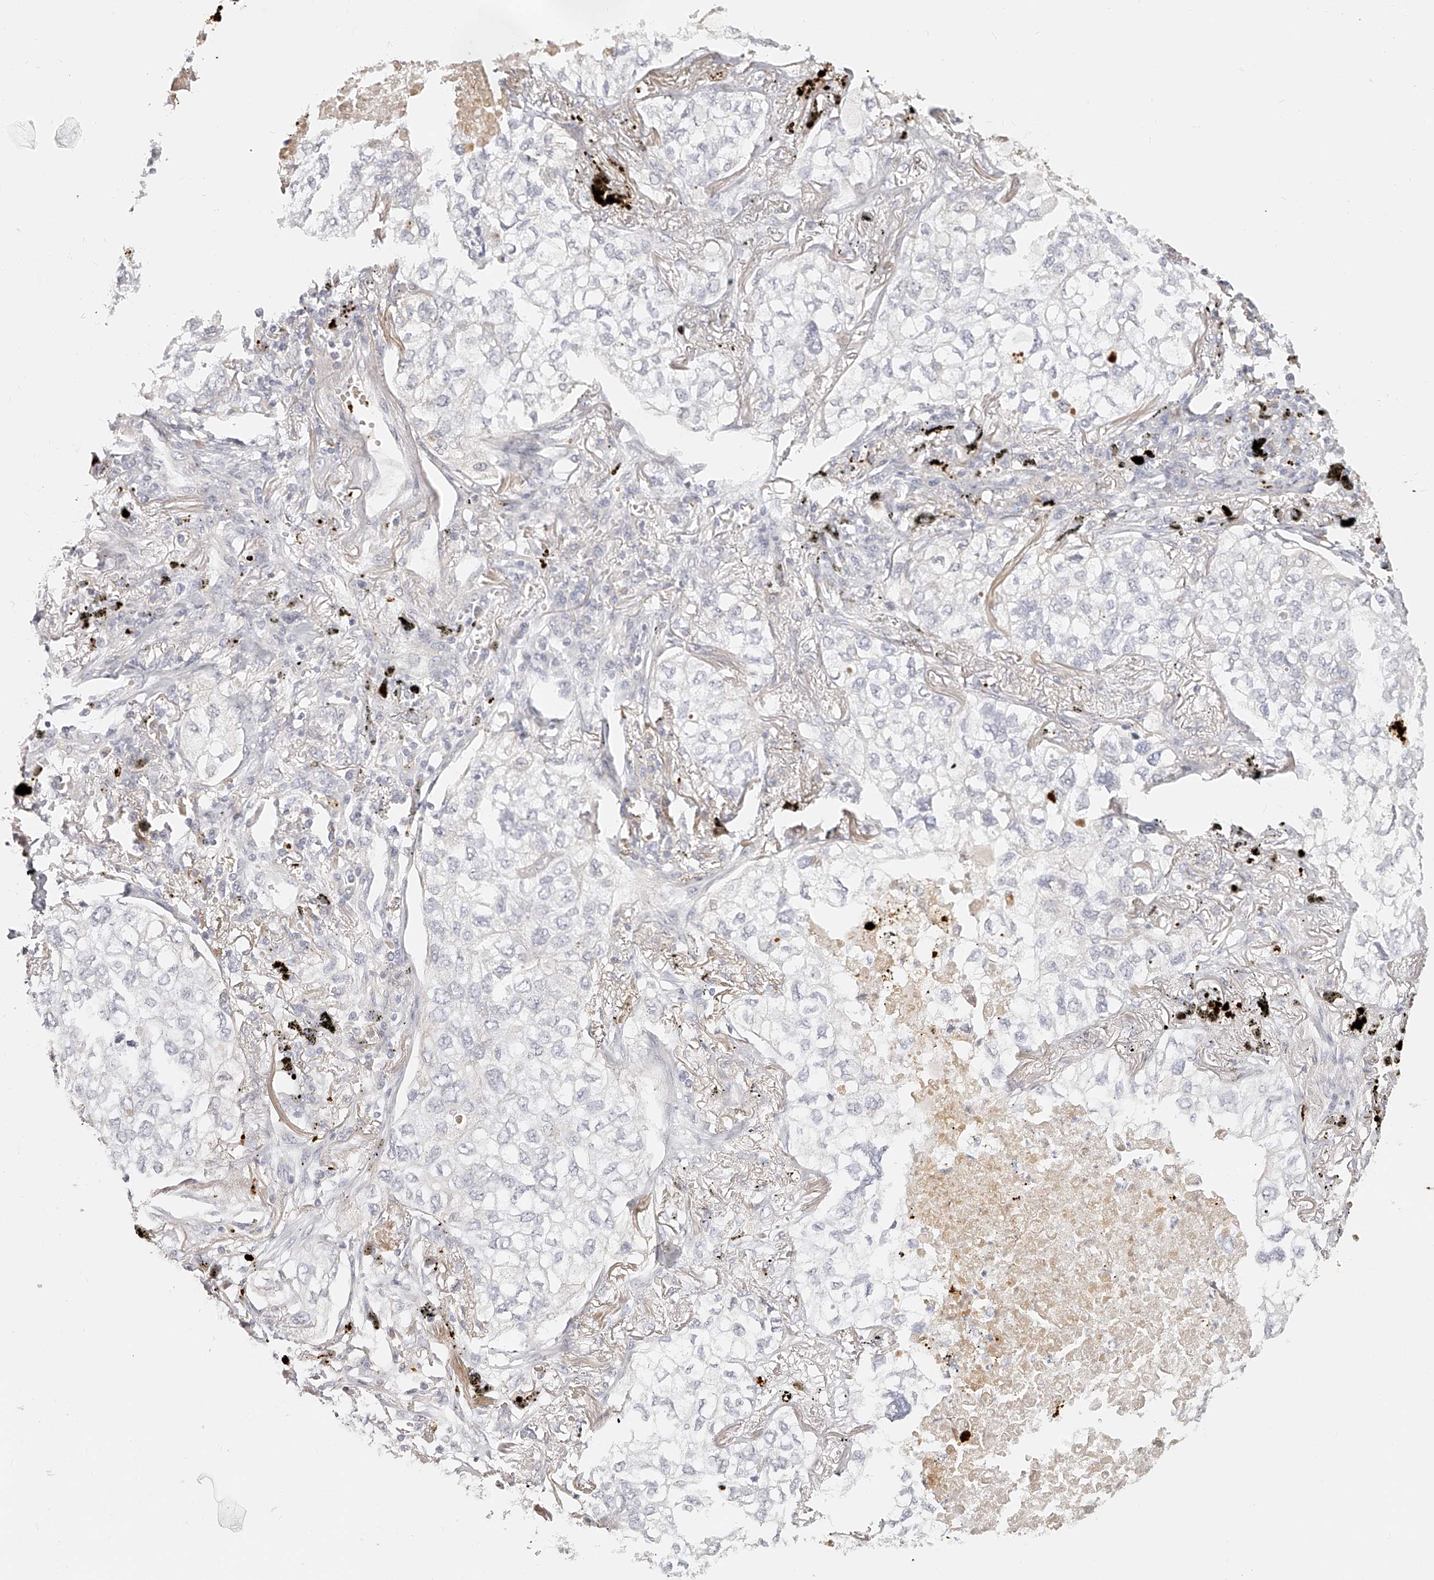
{"staining": {"intensity": "negative", "quantity": "none", "location": "none"}, "tissue": "lung cancer", "cell_type": "Tumor cells", "image_type": "cancer", "snomed": [{"axis": "morphology", "description": "Adenocarcinoma, NOS"}, {"axis": "topography", "description": "Lung"}], "caption": "Tumor cells show no significant protein expression in lung adenocarcinoma. Nuclei are stained in blue.", "gene": "ITGB3", "patient": {"sex": "male", "age": 65}}